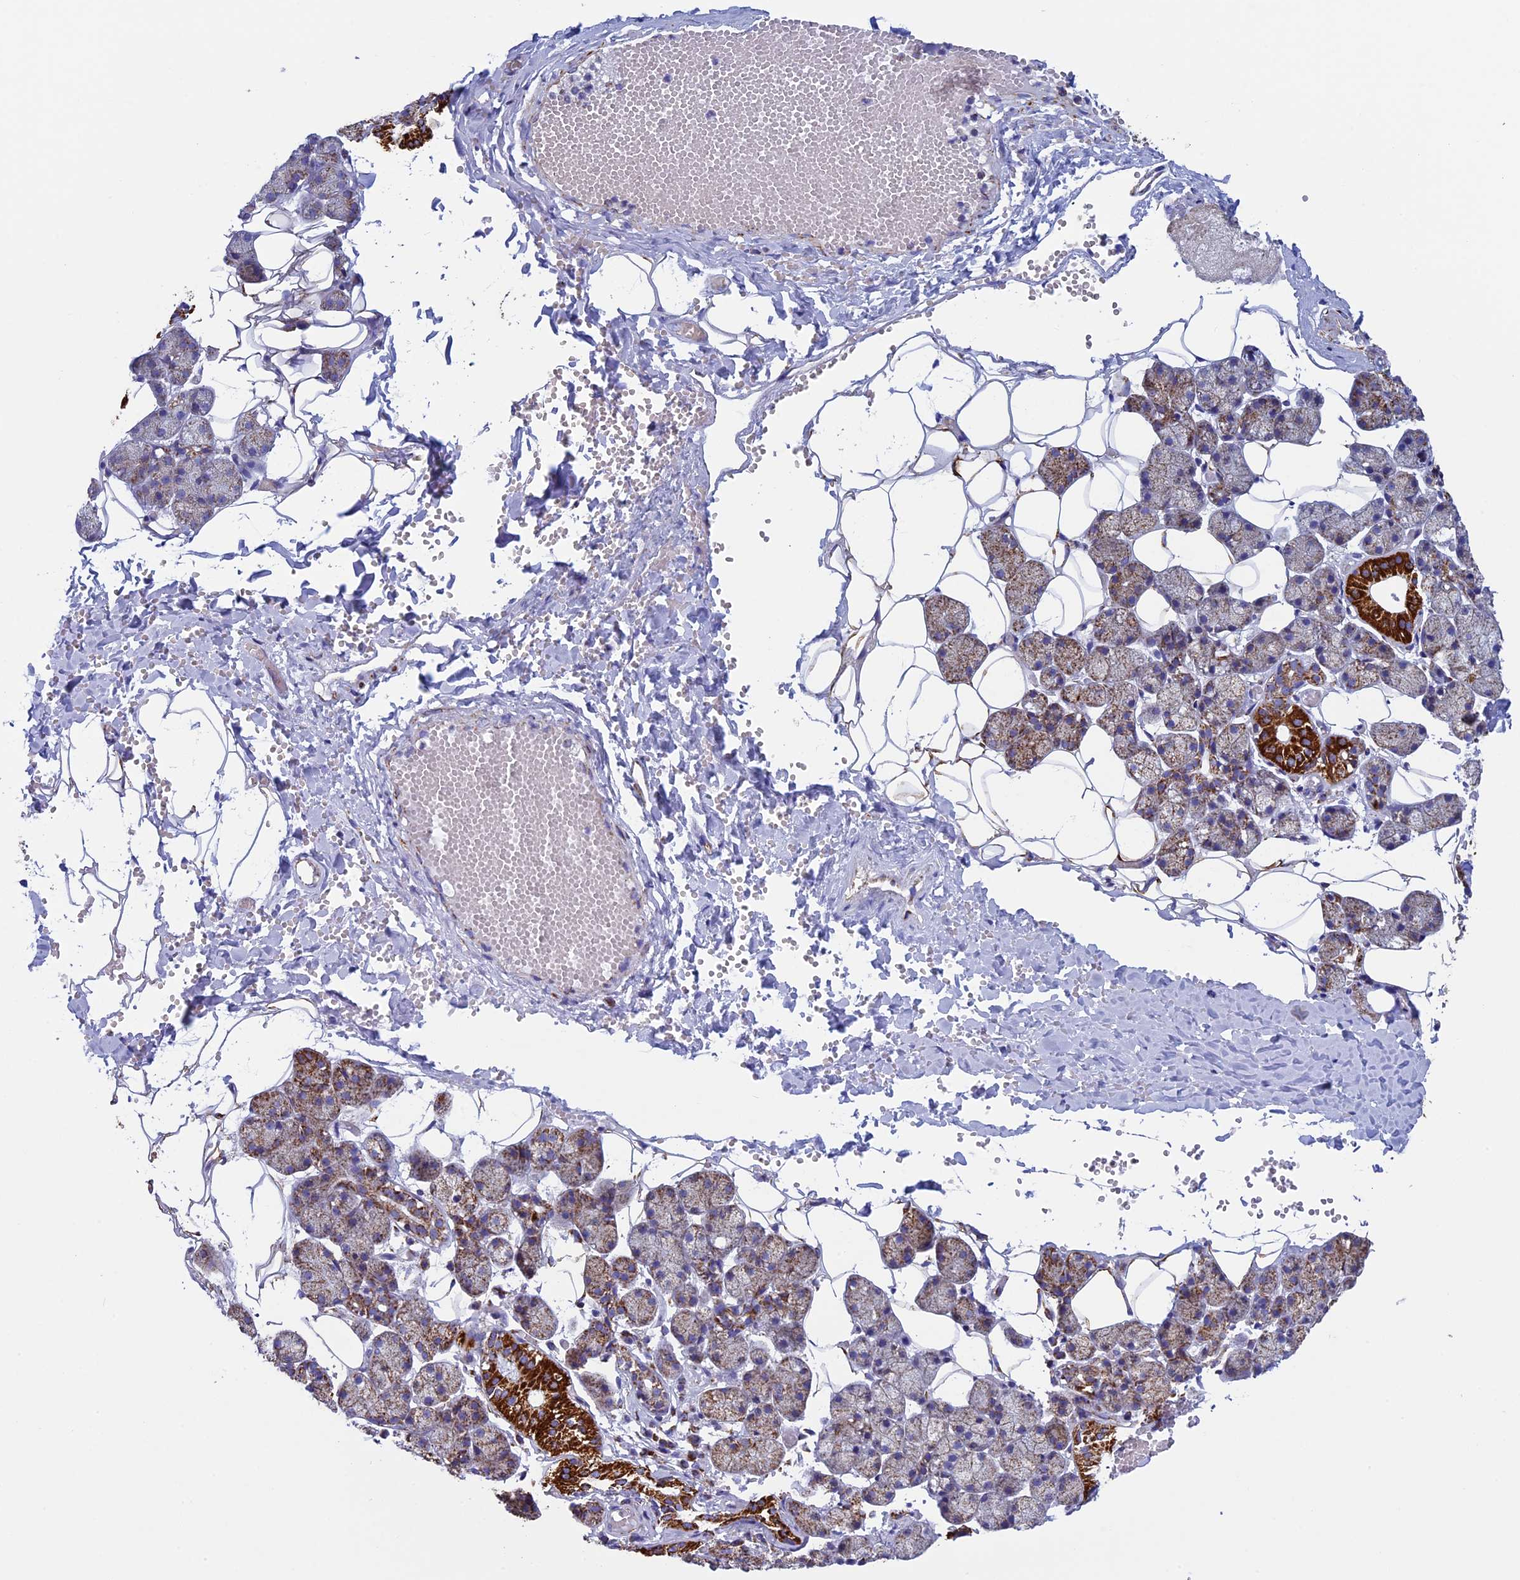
{"staining": {"intensity": "strong", "quantity": "25%-75%", "location": "cytoplasmic/membranous"}, "tissue": "salivary gland", "cell_type": "Glandular cells", "image_type": "normal", "snomed": [{"axis": "morphology", "description": "Normal tissue, NOS"}, {"axis": "topography", "description": "Salivary gland"}], "caption": "An IHC micrograph of normal tissue is shown. Protein staining in brown highlights strong cytoplasmic/membranous positivity in salivary gland within glandular cells. (Brightfield microscopy of DAB IHC at high magnification).", "gene": "UQCRFS1", "patient": {"sex": "female", "age": 33}}